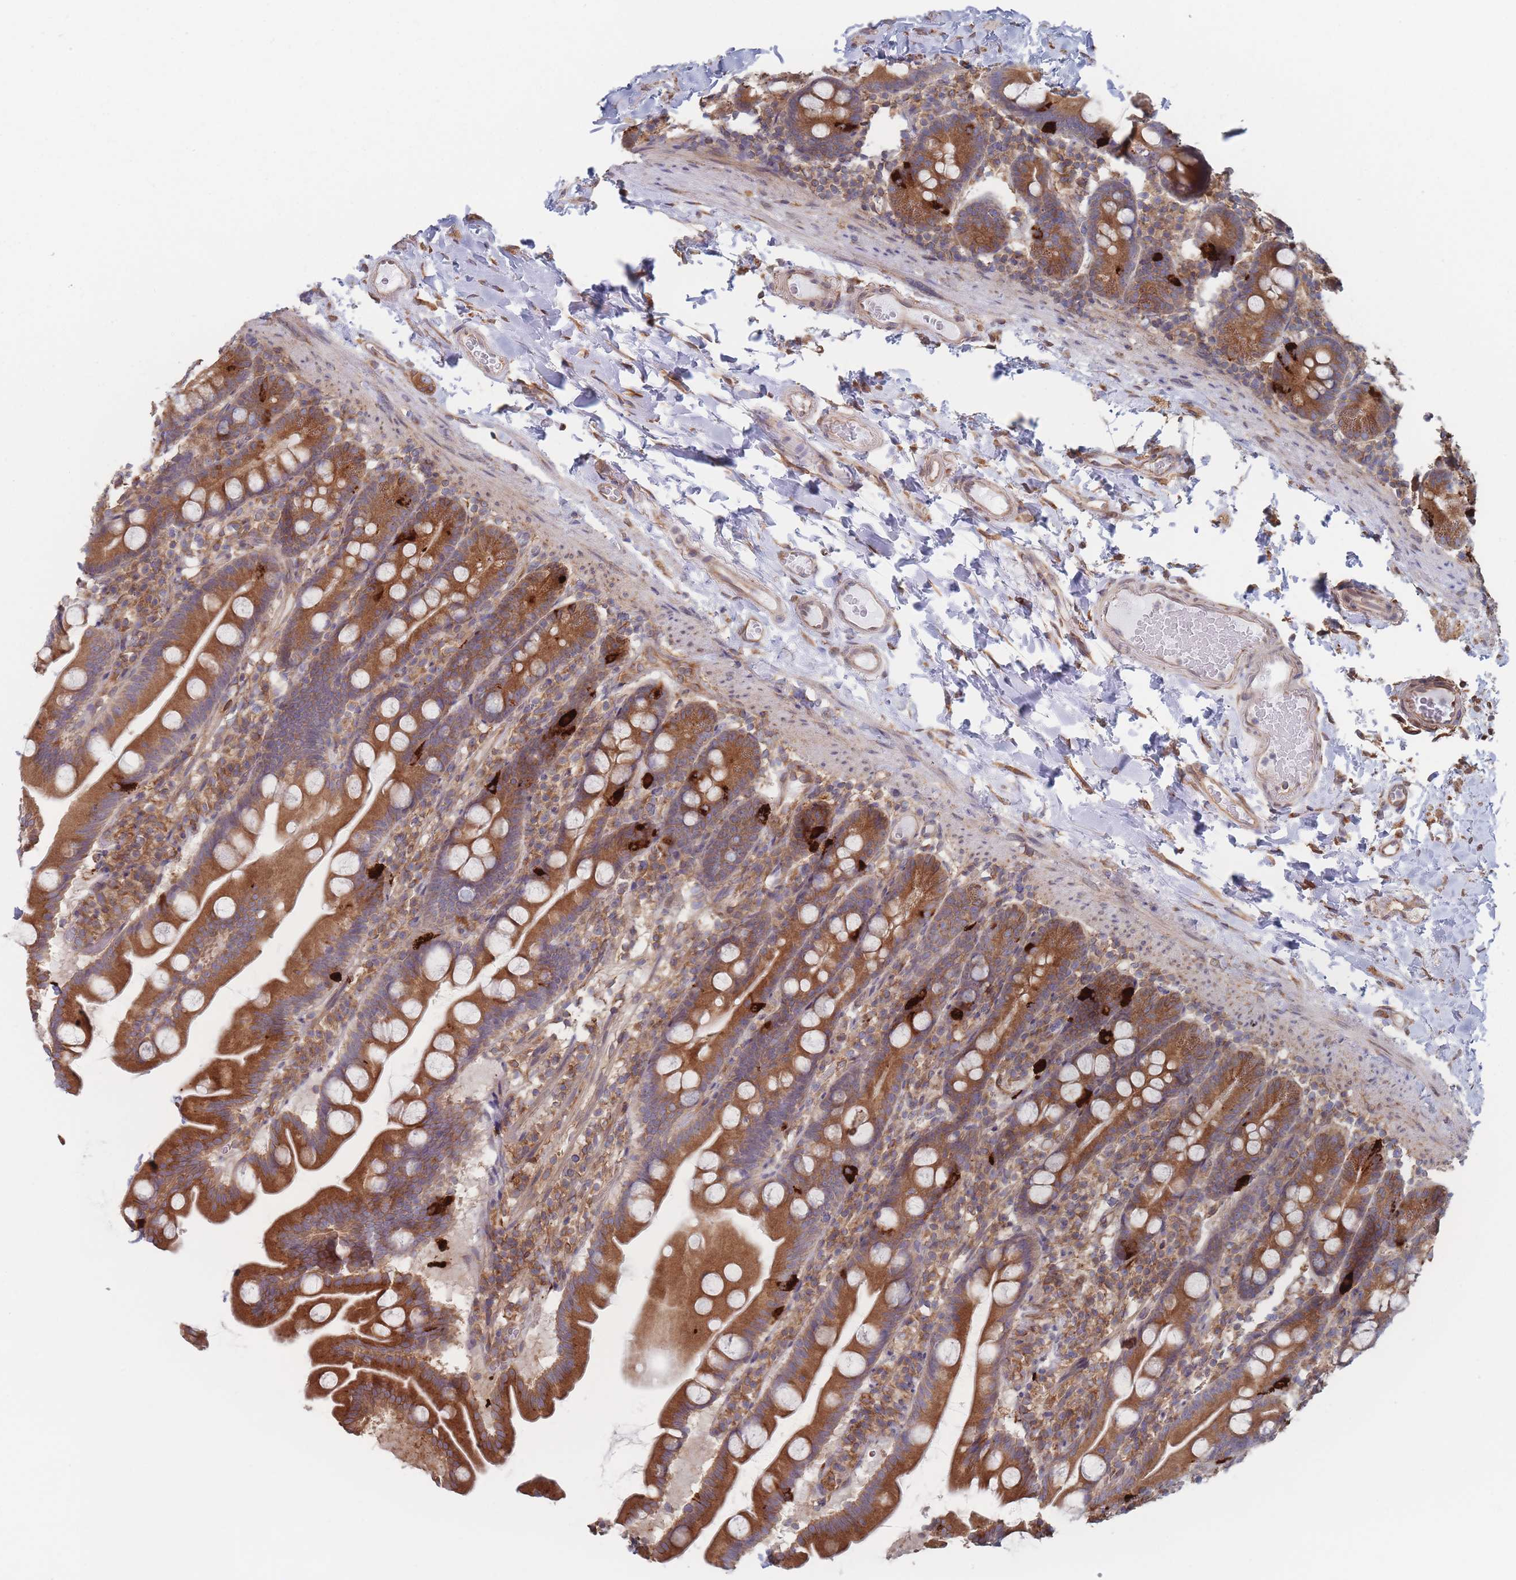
{"staining": {"intensity": "strong", "quantity": ">75%", "location": "cytoplasmic/membranous"}, "tissue": "small intestine", "cell_type": "Glandular cells", "image_type": "normal", "snomed": [{"axis": "morphology", "description": "Normal tissue, NOS"}, {"axis": "topography", "description": "Small intestine"}], "caption": "Protein staining of normal small intestine reveals strong cytoplasmic/membranous positivity in approximately >75% of glandular cells. (brown staining indicates protein expression, while blue staining denotes nuclei).", "gene": "KDSR", "patient": {"sex": "female", "age": 68}}